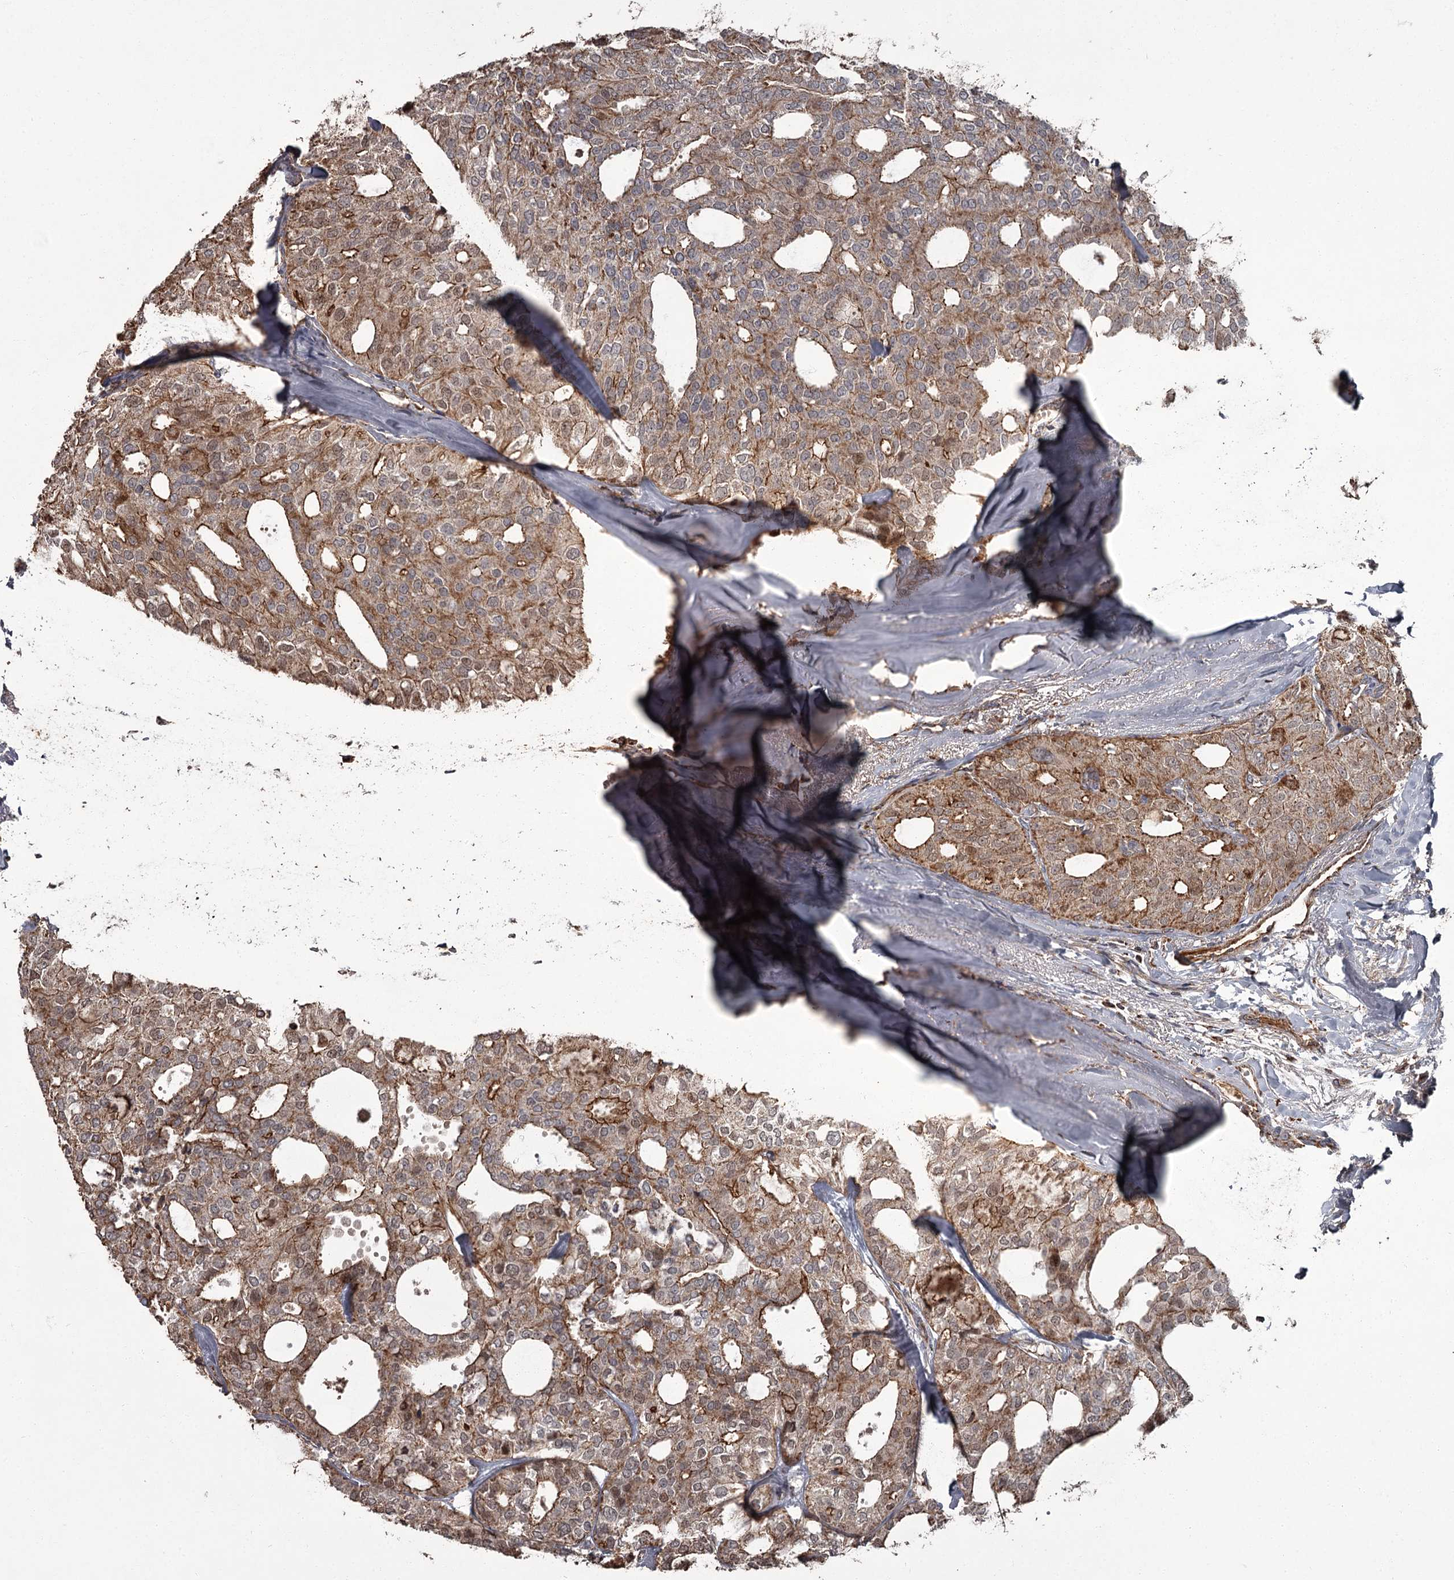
{"staining": {"intensity": "moderate", "quantity": ">75%", "location": "cytoplasmic/membranous,nuclear"}, "tissue": "thyroid cancer", "cell_type": "Tumor cells", "image_type": "cancer", "snomed": [{"axis": "morphology", "description": "Follicular adenoma carcinoma, NOS"}, {"axis": "topography", "description": "Thyroid gland"}], "caption": "Immunohistochemistry (IHC) of human thyroid follicular adenoma carcinoma displays medium levels of moderate cytoplasmic/membranous and nuclear positivity in about >75% of tumor cells.", "gene": "THAP9", "patient": {"sex": "male", "age": 75}}